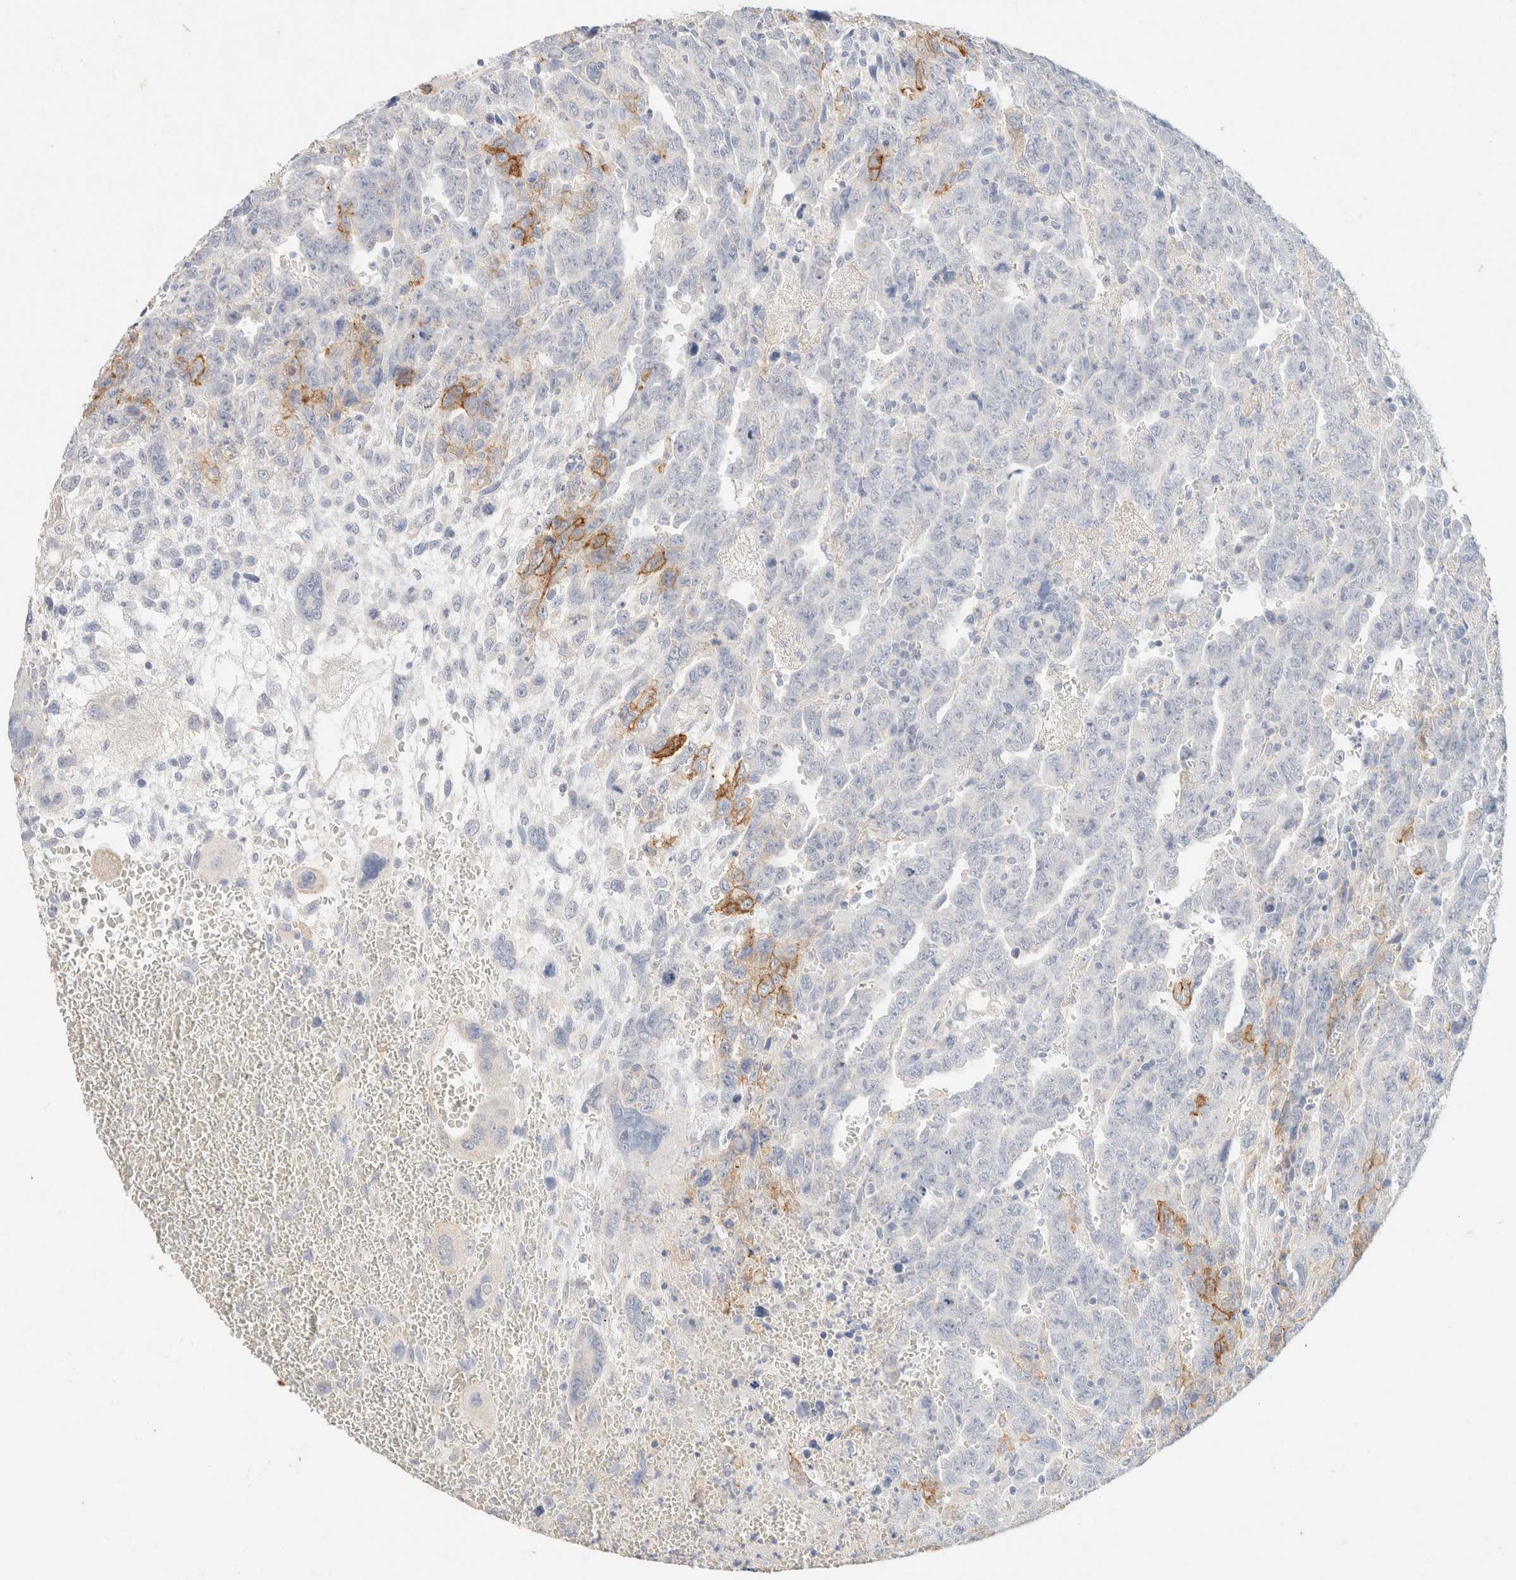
{"staining": {"intensity": "moderate", "quantity": "<25%", "location": "cytoplasmic/membranous"}, "tissue": "testis cancer", "cell_type": "Tumor cells", "image_type": "cancer", "snomed": [{"axis": "morphology", "description": "Carcinoma, Embryonal, NOS"}, {"axis": "topography", "description": "Testis"}], "caption": "Immunohistochemical staining of human testis cancer demonstrates low levels of moderate cytoplasmic/membranous protein staining in approximately <25% of tumor cells. The staining was performed using DAB, with brown indicating positive protein expression. Nuclei are stained blue with hematoxylin.", "gene": "CA12", "patient": {"sex": "male", "age": 28}}